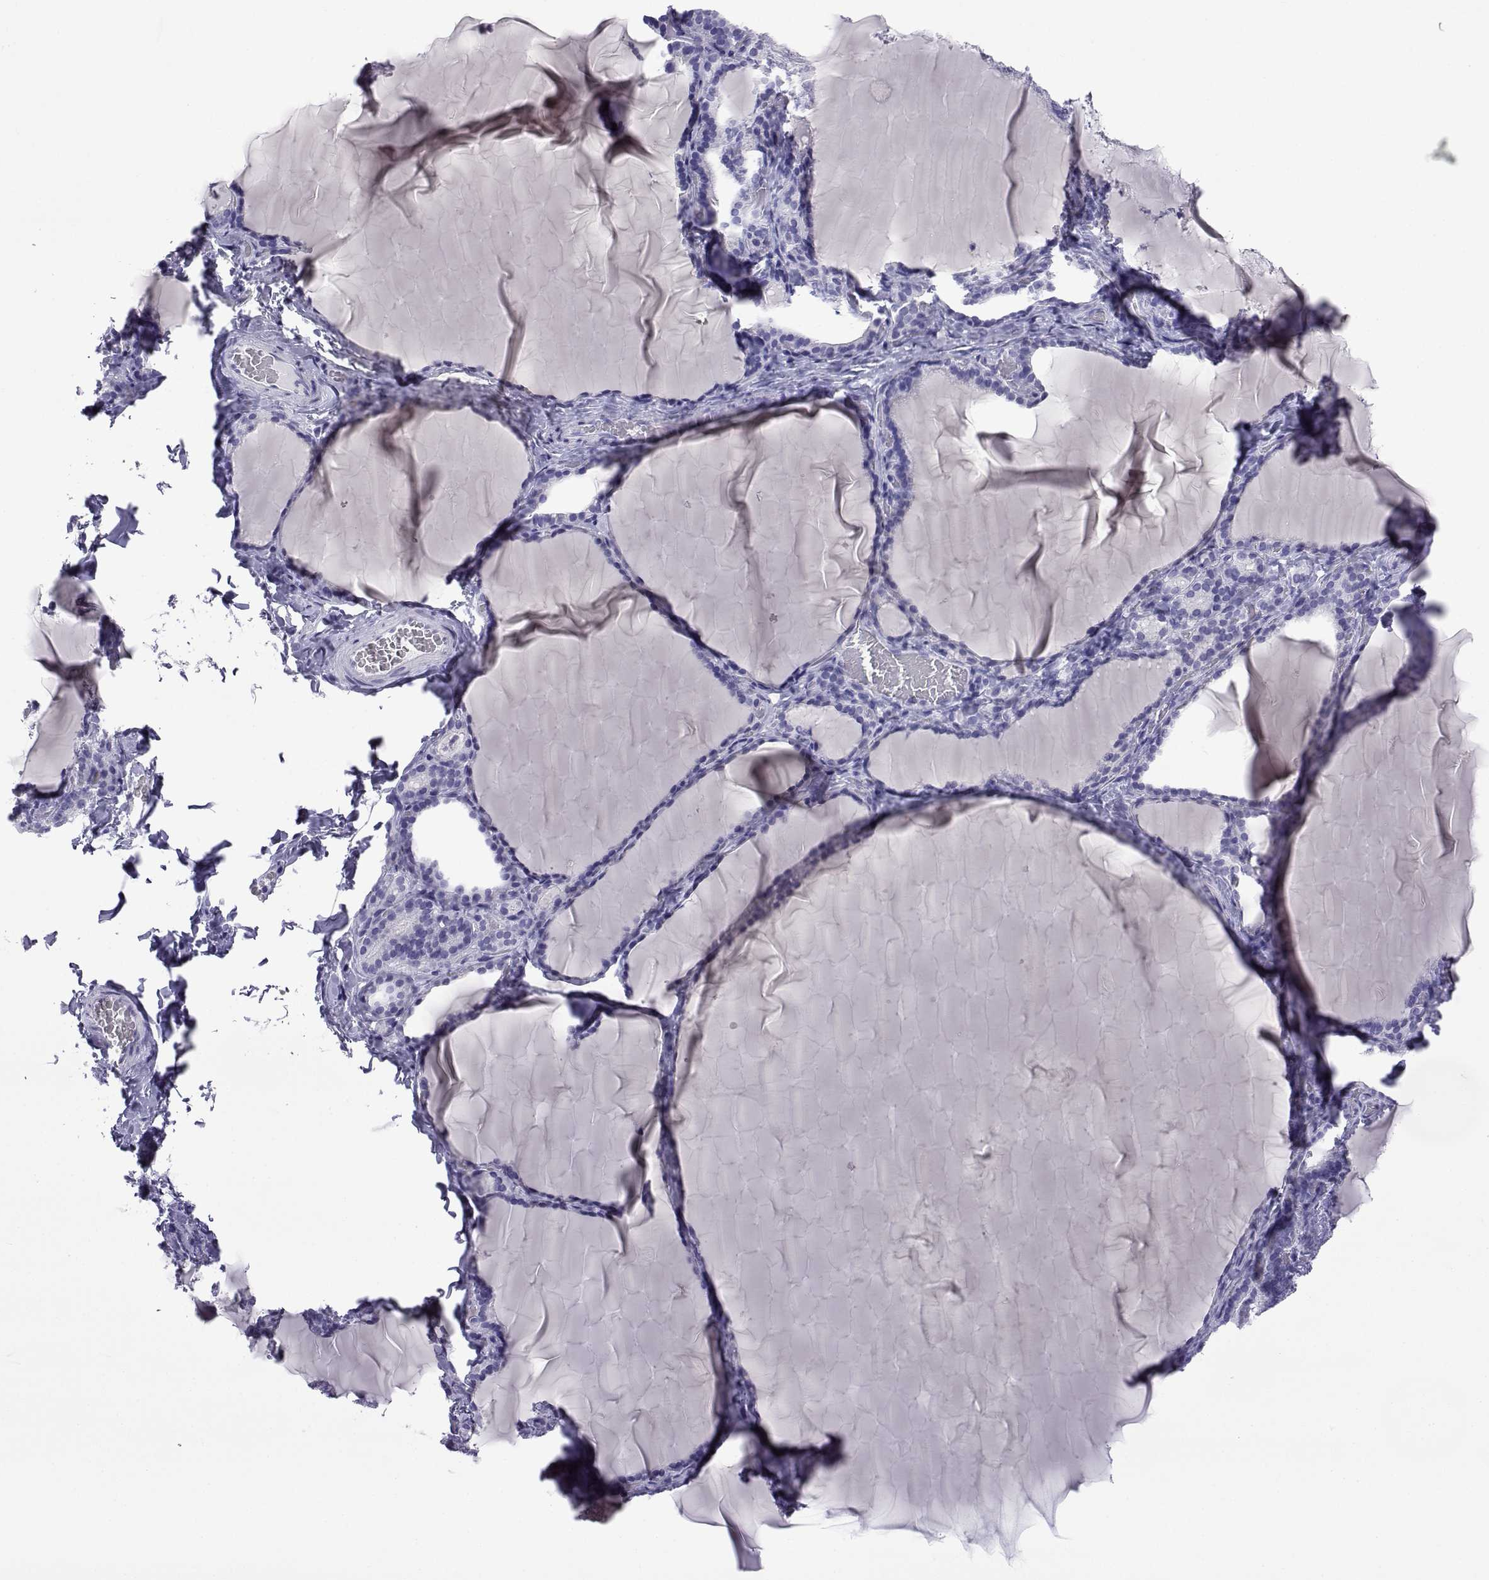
{"staining": {"intensity": "negative", "quantity": "none", "location": "none"}, "tissue": "thyroid gland", "cell_type": "Glandular cells", "image_type": "normal", "snomed": [{"axis": "morphology", "description": "Normal tissue, NOS"}, {"axis": "morphology", "description": "Hyperplasia, NOS"}, {"axis": "topography", "description": "Thyroid gland"}], "caption": "An IHC photomicrograph of normal thyroid gland is shown. There is no staining in glandular cells of thyroid gland. (DAB IHC with hematoxylin counter stain).", "gene": "ACTL7A", "patient": {"sex": "female", "age": 27}}